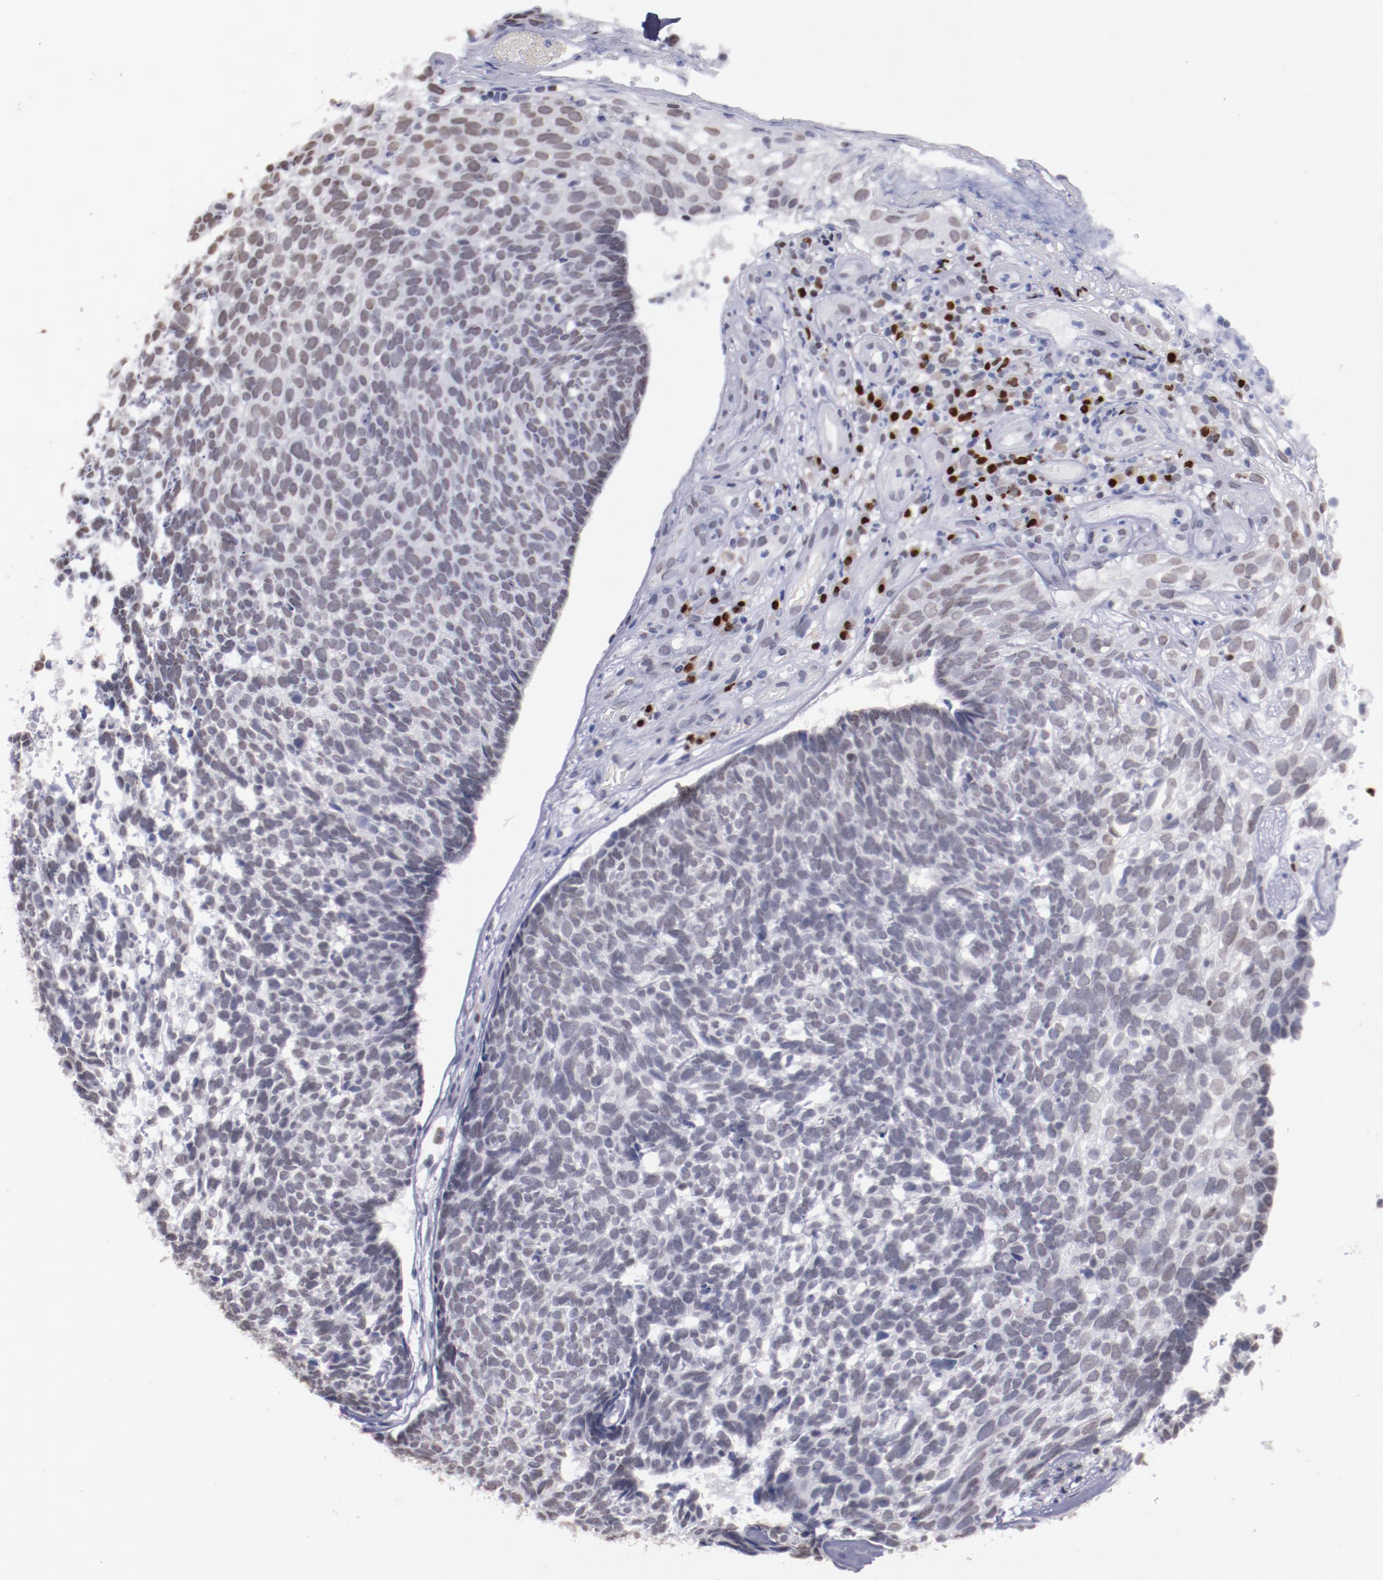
{"staining": {"intensity": "weak", "quantity": "<25%", "location": "nuclear"}, "tissue": "skin cancer", "cell_type": "Tumor cells", "image_type": "cancer", "snomed": [{"axis": "morphology", "description": "Basal cell carcinoma"}, {"axis": "topography", "description": "Skin"}], "caption": "An image of skin cancer (basal cell carcinoma) stained for a protein reveals no brown staining in tumor cells. Nuclei are stained in blue.", "gene": "IRF4", "patient": {"sex": "male", "age": 72}}